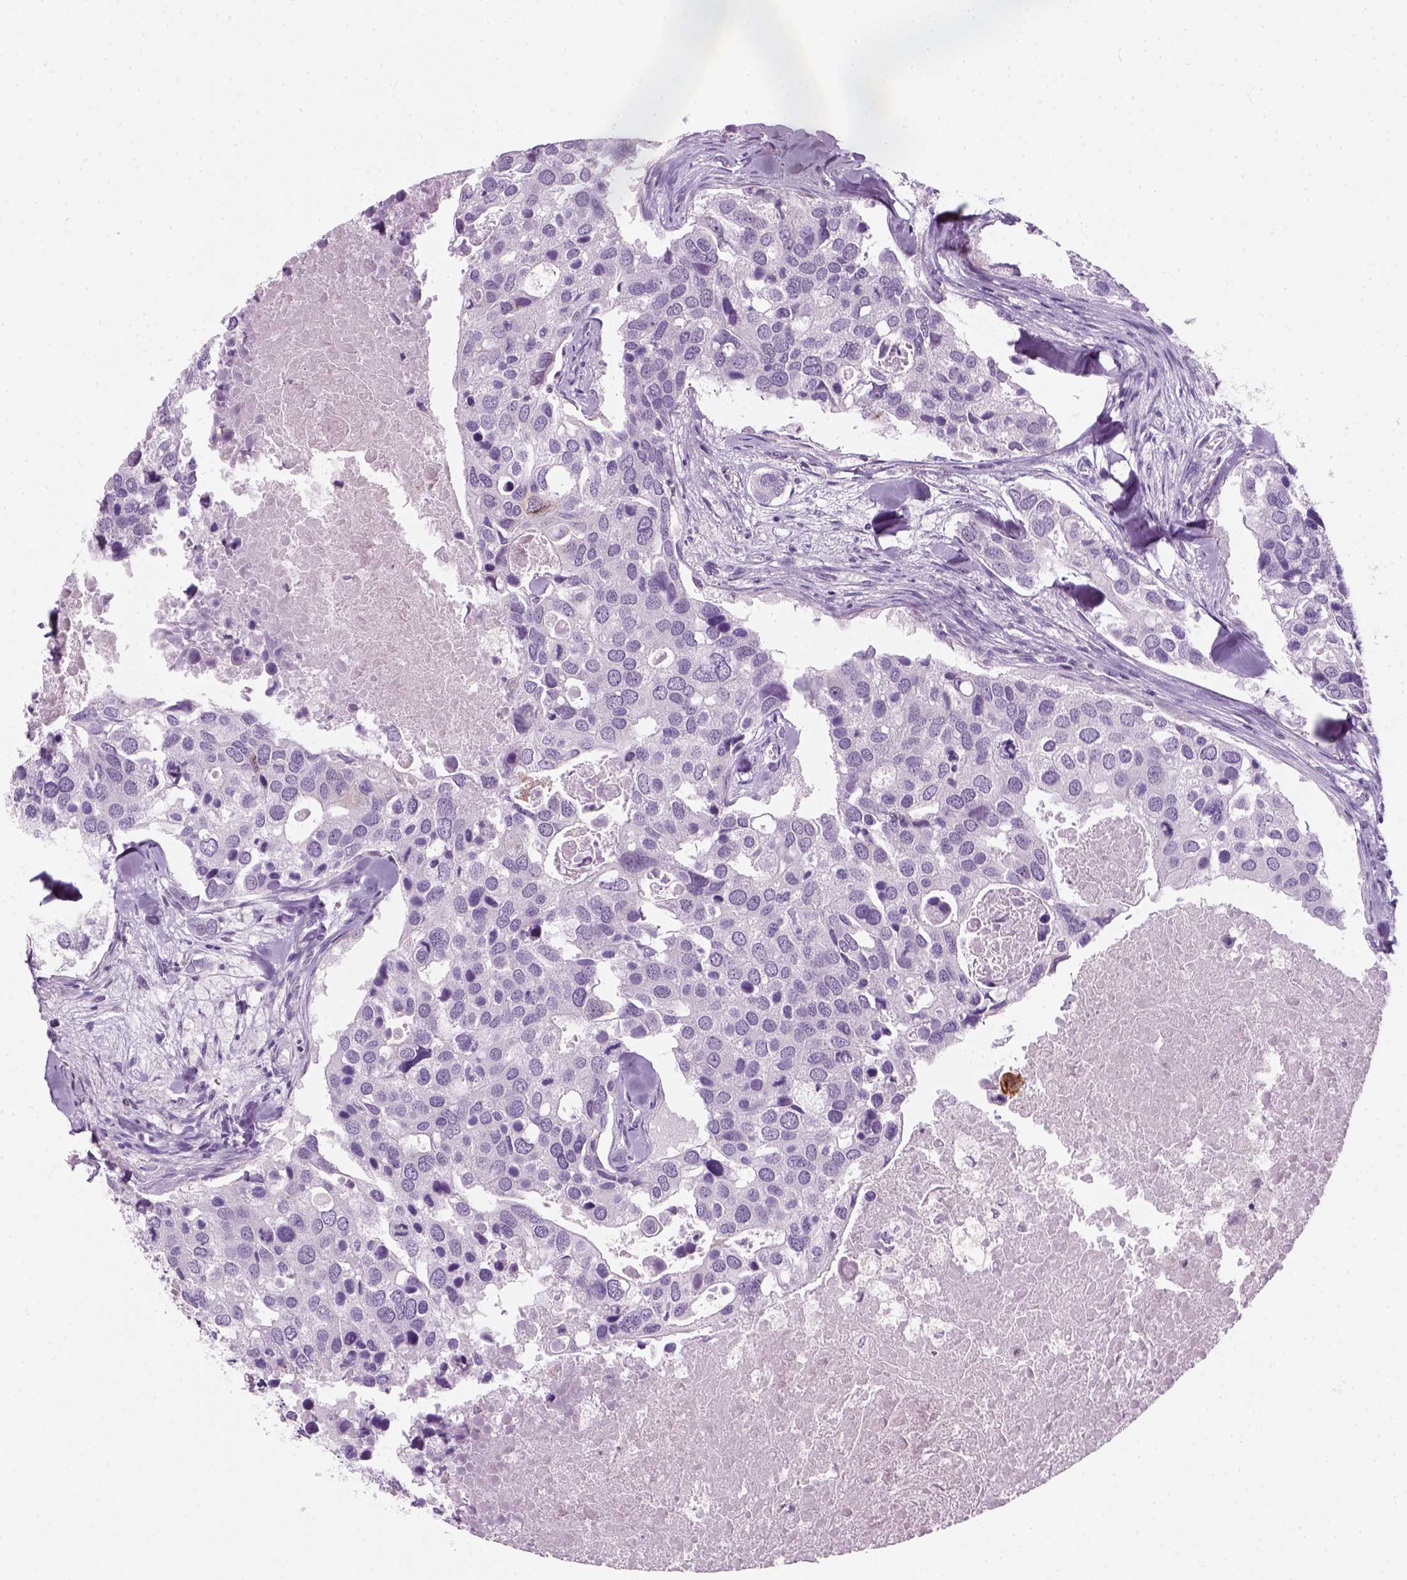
{"staining": {"intensity": "negative", "quantity": "none", "location": "none"}, "tissue": "breast cancer", "cell_type": "Tumor cells", "image_type": "cancer", "snomed": [{"axis": "morphology", "description": "Duct carcinoma"}, {"axis": "topography", "description": "Breast"}], "caption": "A photomicrograph of human invasive ductal carcinoma (breast) is negative for staining in tumor cells.", "gene": "IL4", "patient": {"sex": "female", "age": 83}}